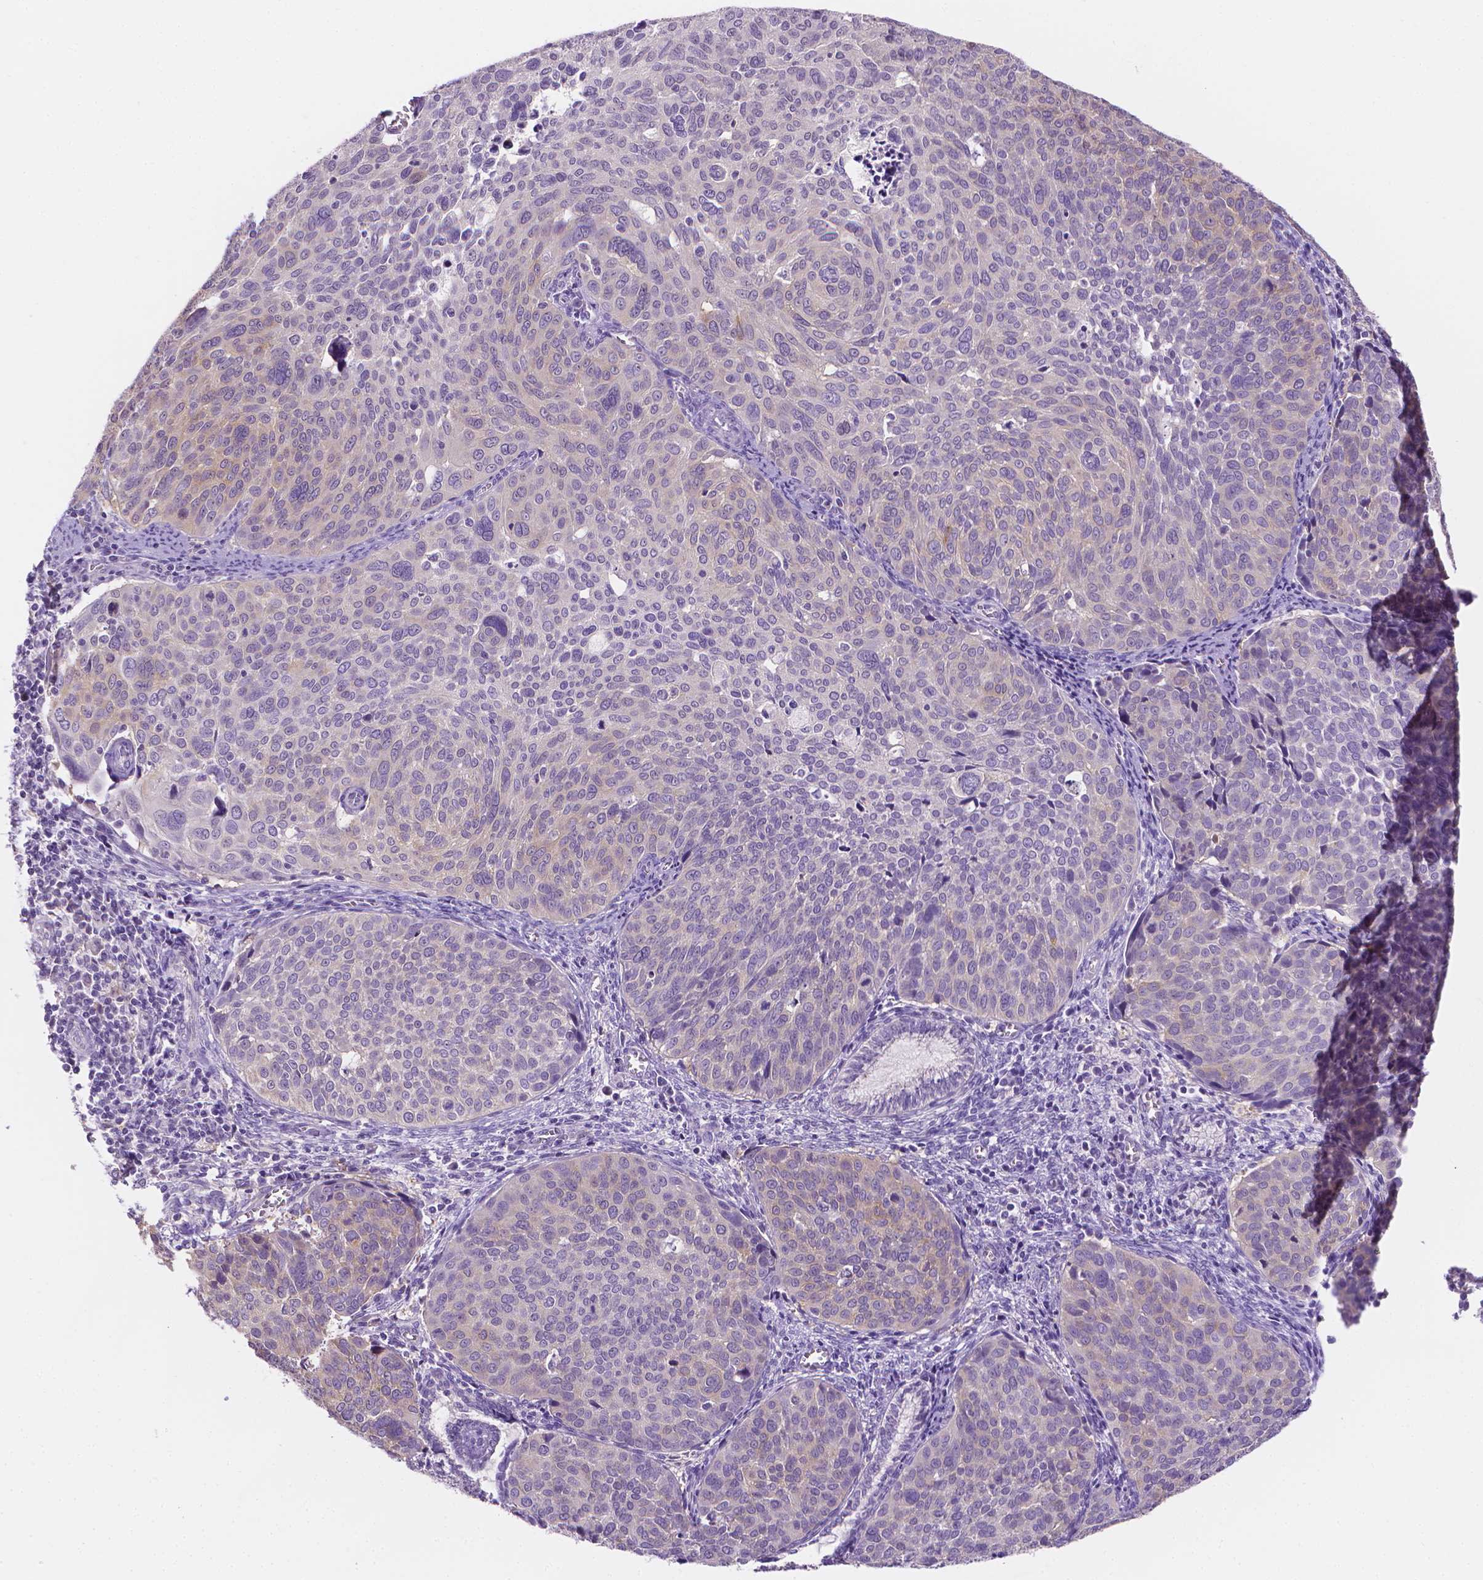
{"staining": {"intensity": "weak", "quantity": "<25%", "location": "cytoplasmic/membranous"}, "tissue": "cervical cancer", "cell_type": "Tumor cells", "image_type": "cancer", "snomed": [{"axis": "morphology", "description": "Squamous cell carcinoma, NOS"}, {"axis": "topography", "description": "Cervix"}], "caption": "Tumor cells are negative for protein expression in human cervical cancer. Nuclei are stained in blue.", "gene": "FASN", "patient": {"sex": "female", "age": 39}}